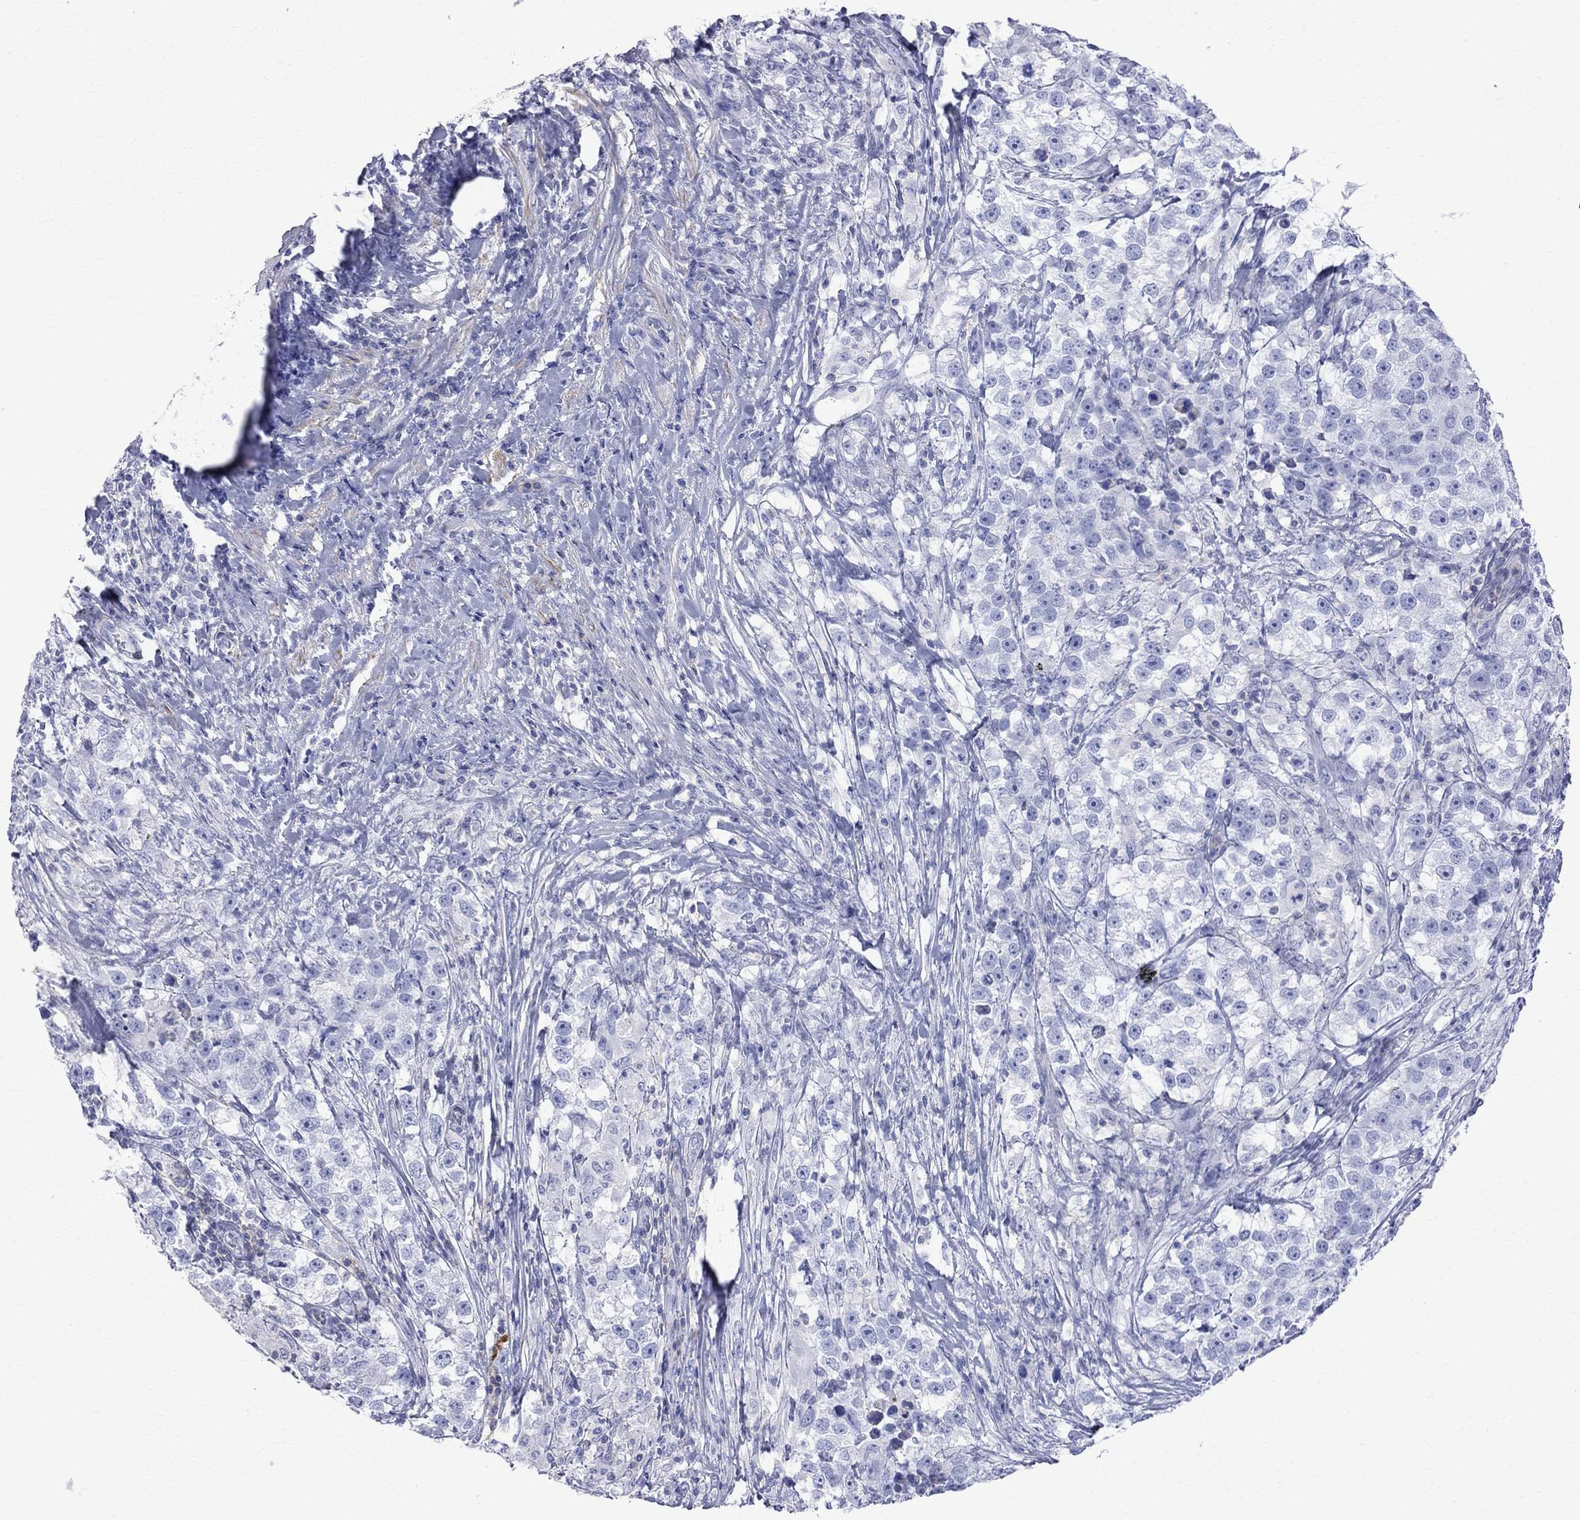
{"staining": {"intensity": "negative", "quantity": "none", "location": "none"}, "tissue": "testis cancer", "cell_type": "Tumor cells", "image_type": "cancer", "snomed": [{"axis": "morphology", "description": "Seminoma, NOS"}, {"axis": "topography", "description": "Testis"}], "caption": "The immunohistochemistry (IHC) image has no significant staining in tumor cells of seminoma (testis) tissue.", "gene": "S100A3", "patient": {"sex": "male", "age": 46}}